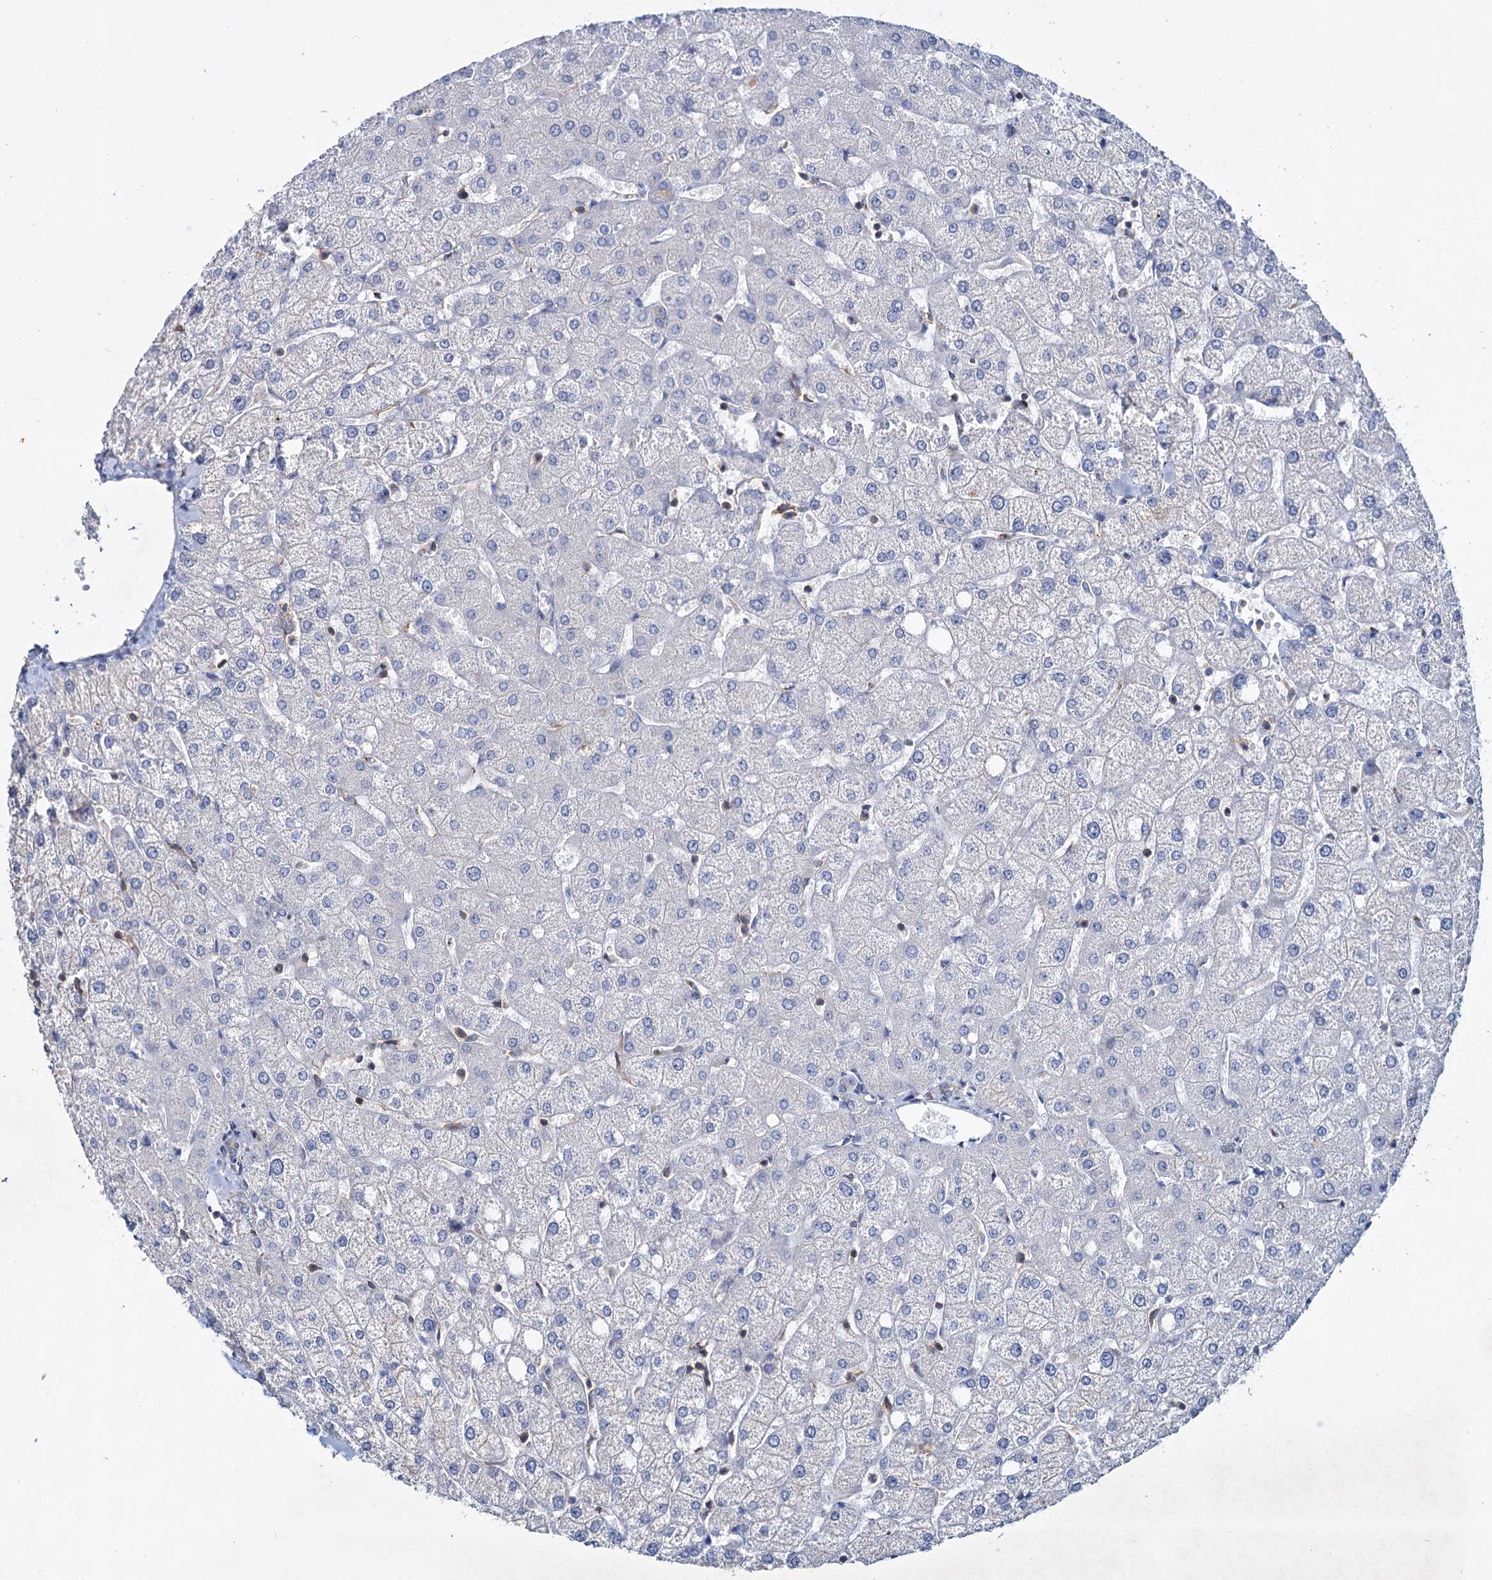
{"staining": {"intensity": "negative", "quantity": "none", "location": "none"}, "tissue": "liver", "cell_type": "Cholangiocytes", "image_type": "normal", "snomed": [{"axis": "morphology", "description": "Normal tissue, NOS"}, {"axis": "topography", "description": "Liver"}], "caption": "The micrograph demonstrates no significant positivity in cholangiocytes of liver. (DAB immunohistochemistry with hematoxylin counter stain).", "gene": "LRCH4", "patient": {"sex": "female", "age": 54}}